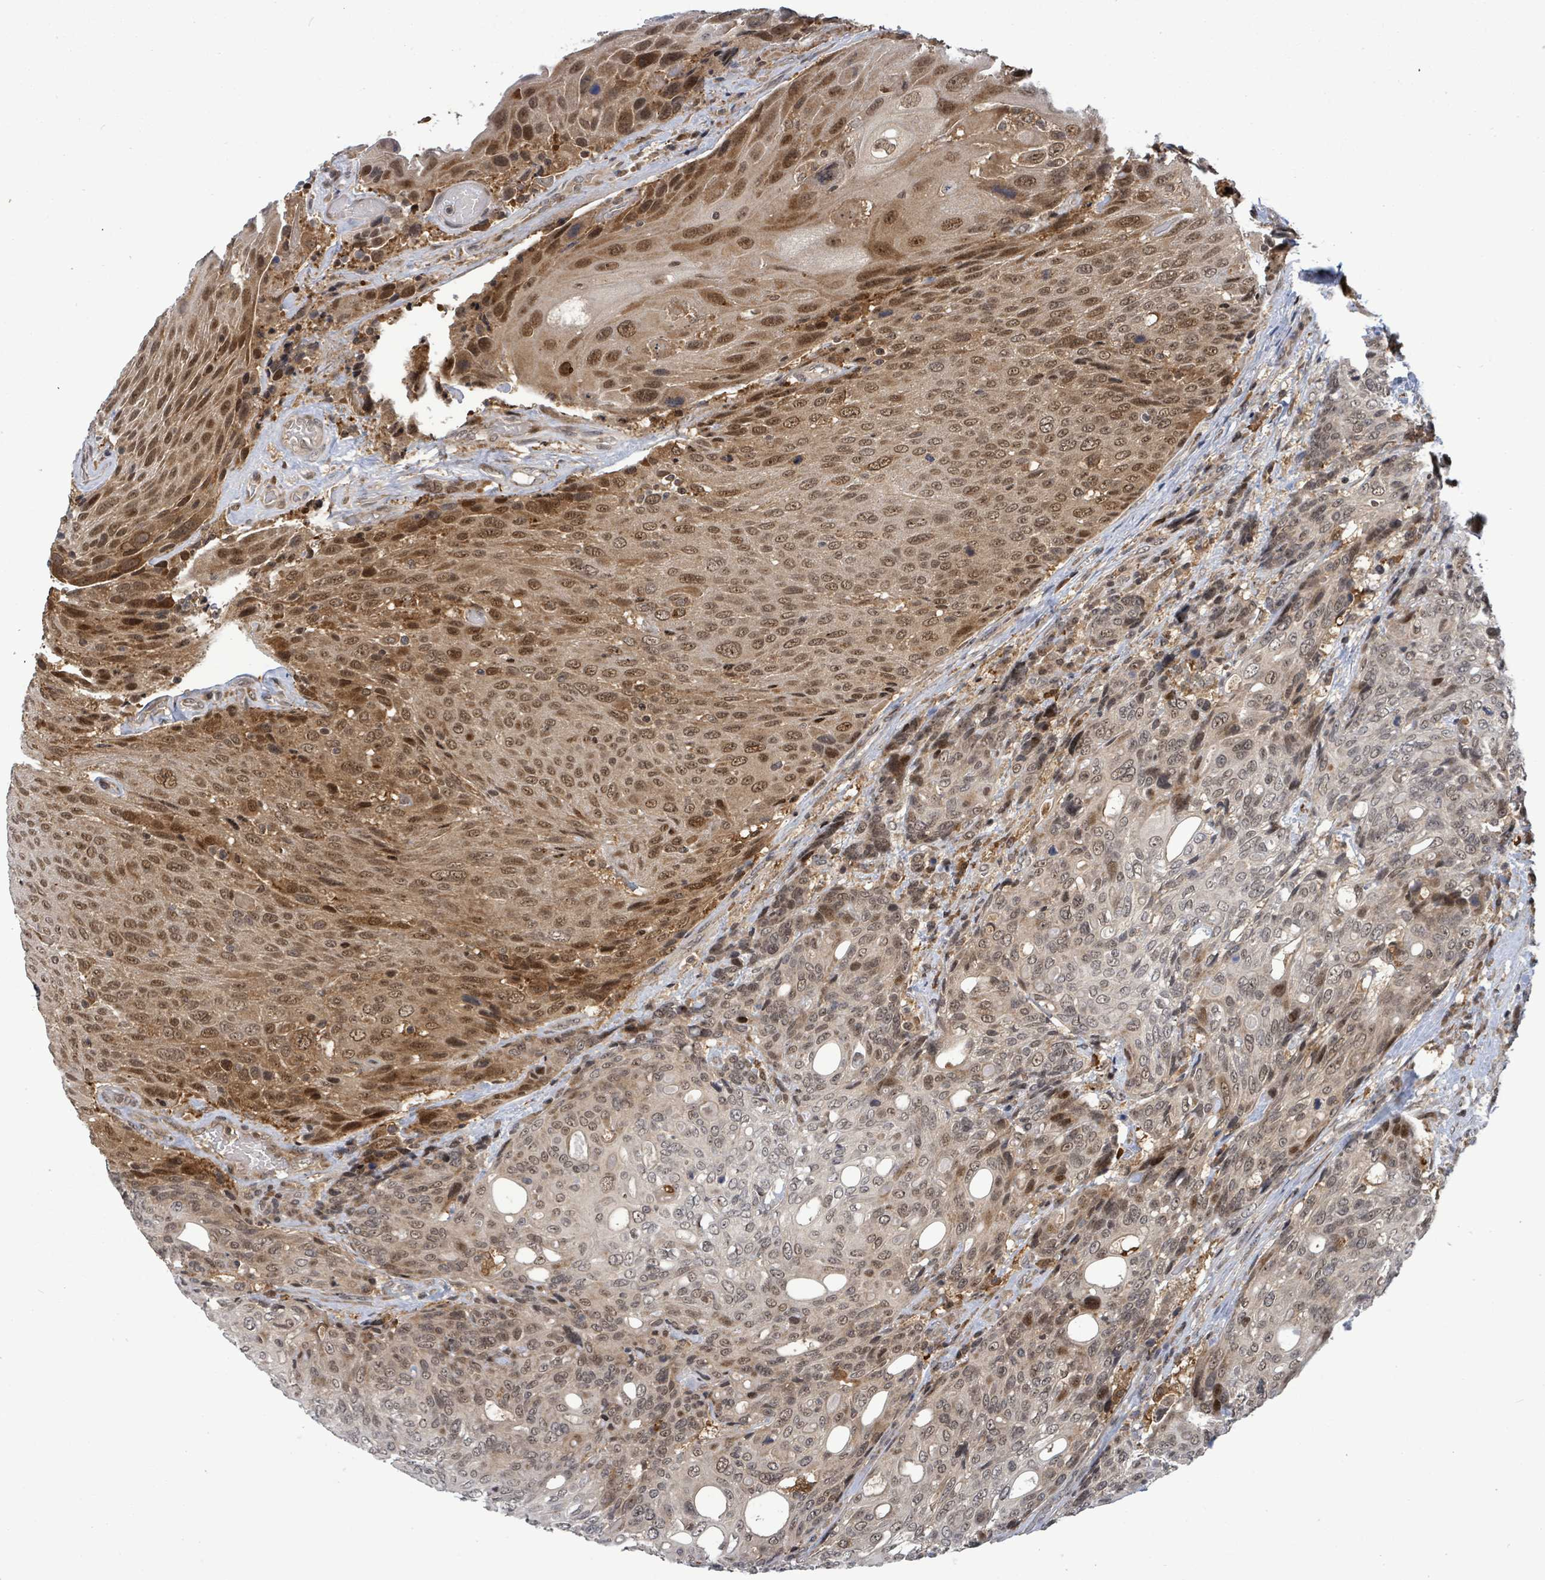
{"staining": {"intensity": "moderate", "quantity": ">75%", "location": "cytoplasmic/membranous,nuclear"}, "tissue": "urothelial cancer", "cell_type": "Tumor cells", "image_type": "cancer", "snomed": [{"axis": "morphology", "description": "Urothelial carcinoma, High grade"}, {"axis": "topography", "description": "Urinary bladder"}], "caption": "Urothelial carcinoma (high-grade) stained for a protein demonstrates moderate cytoplasmic/membranous and nuclear positivity in tumor cells.", "gene": "FBXO6", "patient": {"sex": "female", "age": 70}}